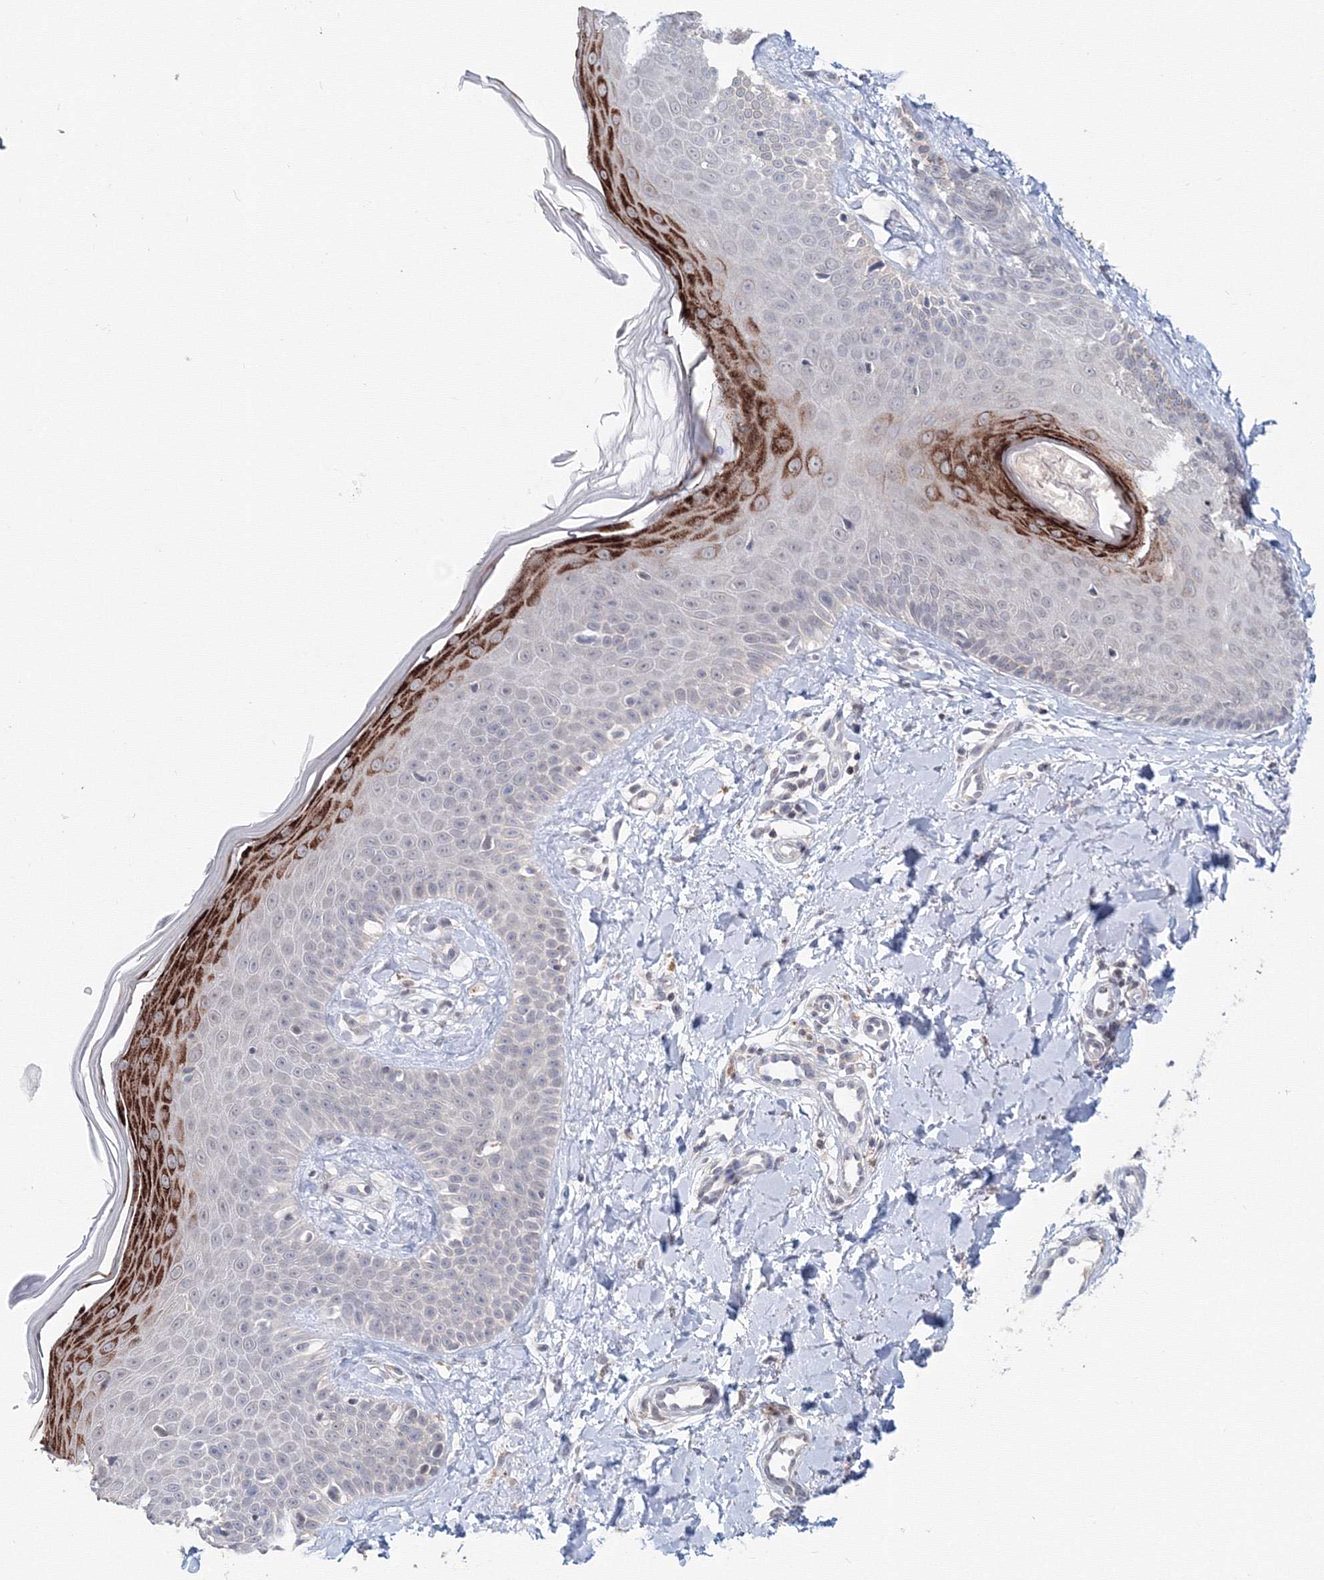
{"staining": {"intensity": "negative", "quantity": "none", "location": "none"}, "tissue": "skin", "cell_type": "Fibroblasts", "image_type": "normal", "snomed": [{"axis": "morphology", "description": "Normal tissue, NOS"}, {"axis": "topography", "description": "Skin"}], "caption": "High magnification brightfield microscopy of normal skin stained with DAB (3,3'-diaminobenzidine) (brown) and counterstained with hematoxylin (blue): fibroblasts show no significant positivity.", "gene": "SLC7A7", "patient": {"sex": "male", "age": 52}}